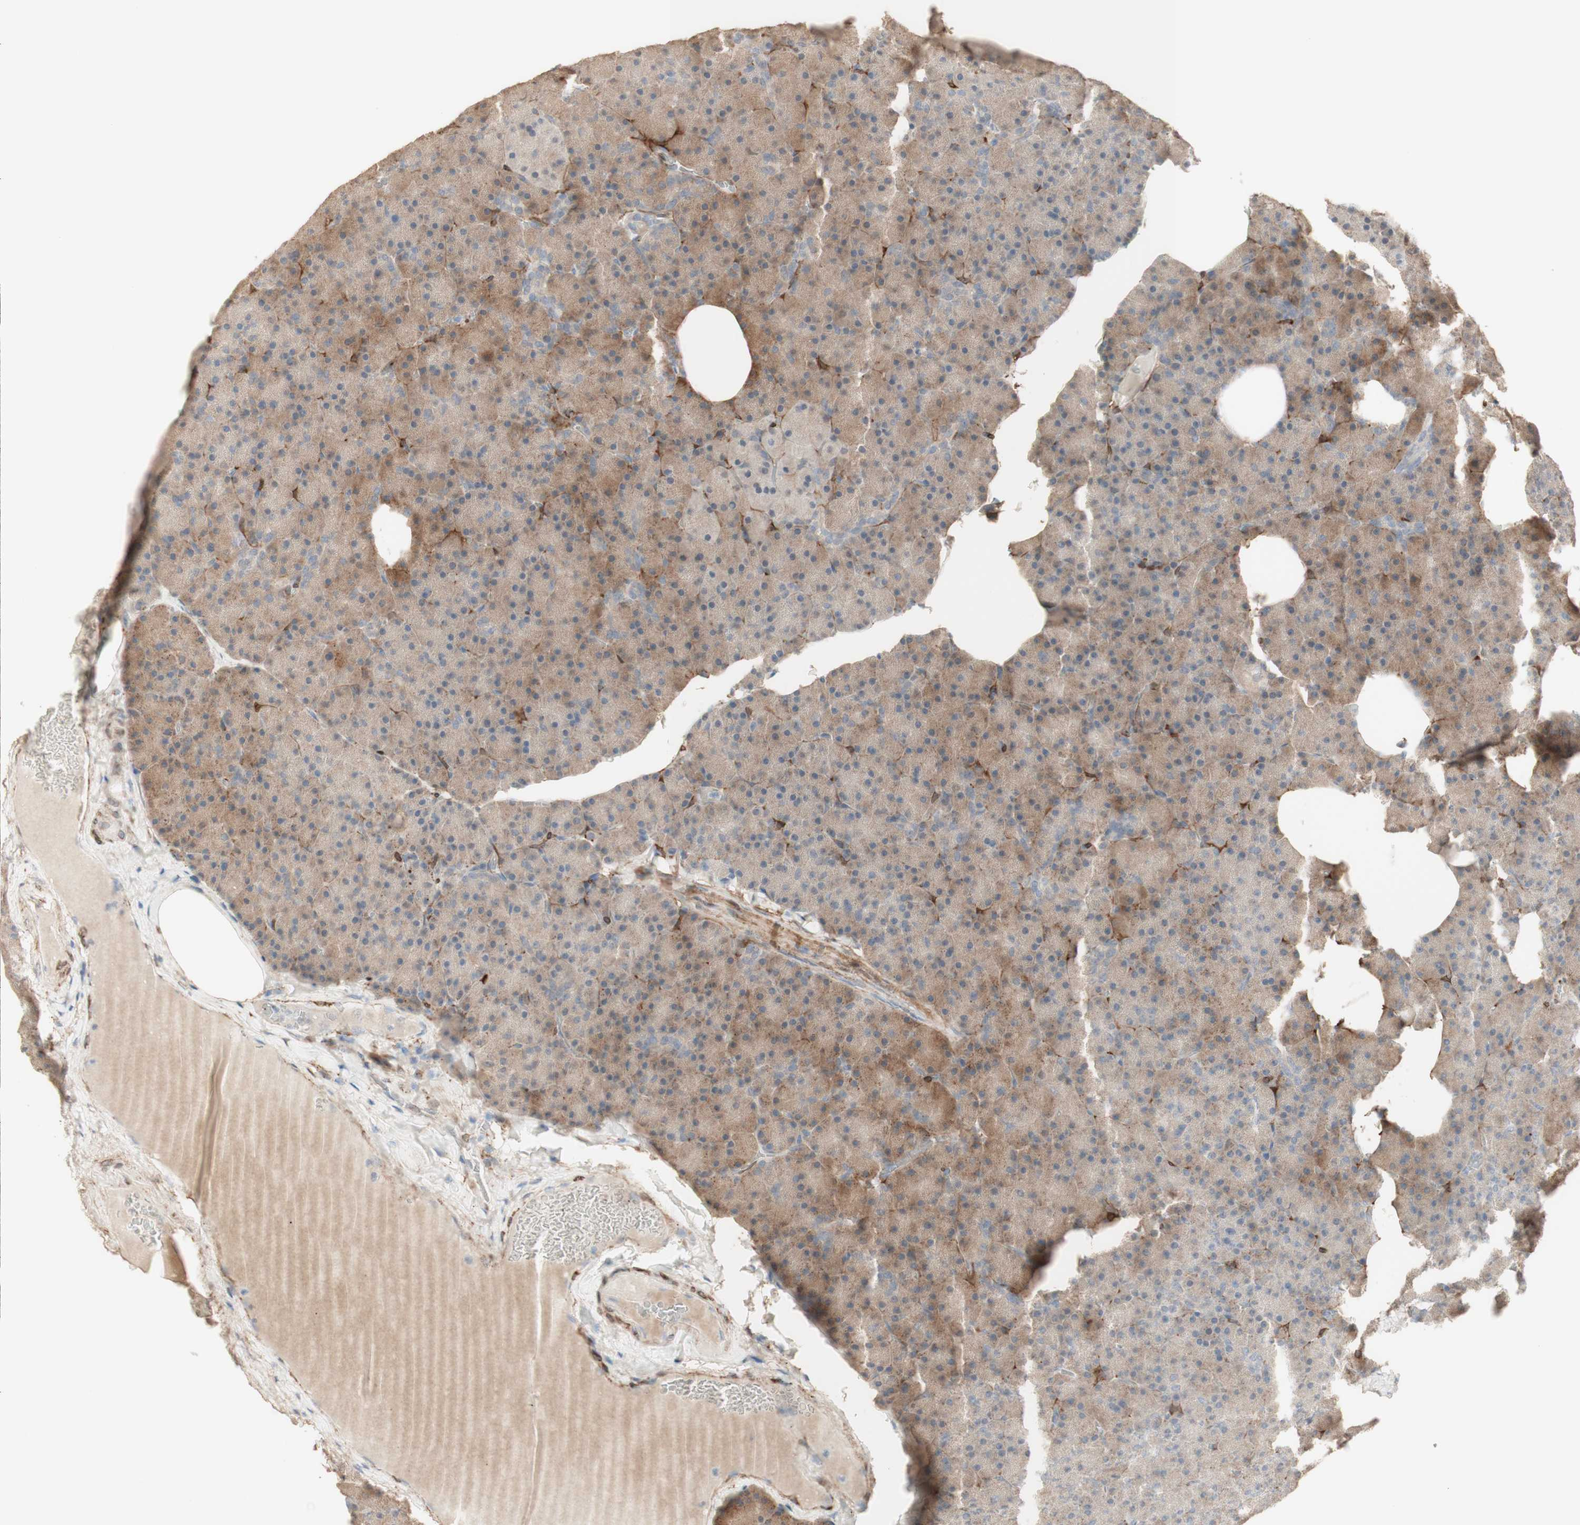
{"staining": {"intensity": "strong", "quantity": "<25%", "location": "cytoplasmic/membranous"}, "tissue": "pancreas", "cell_type": "Exocrine glandular cells", "image_type": "normal", "snomed": [{"axis": "morphology", "description": "Normal tissue, NOS"}, {"axis": "topography", "description": "Pancreas"}], "caption": "The photomicrograph reveals immunohistochemical staining of unremarkable pancreas. There is strong cytoplasmic/membranous positivity is seen in approximately <25% of exocrine glandular cells. (IHC, brightfield microscopy, high magnification).", "gene": "MUC3A", "patient": {"sex": "female", "age": 35}}